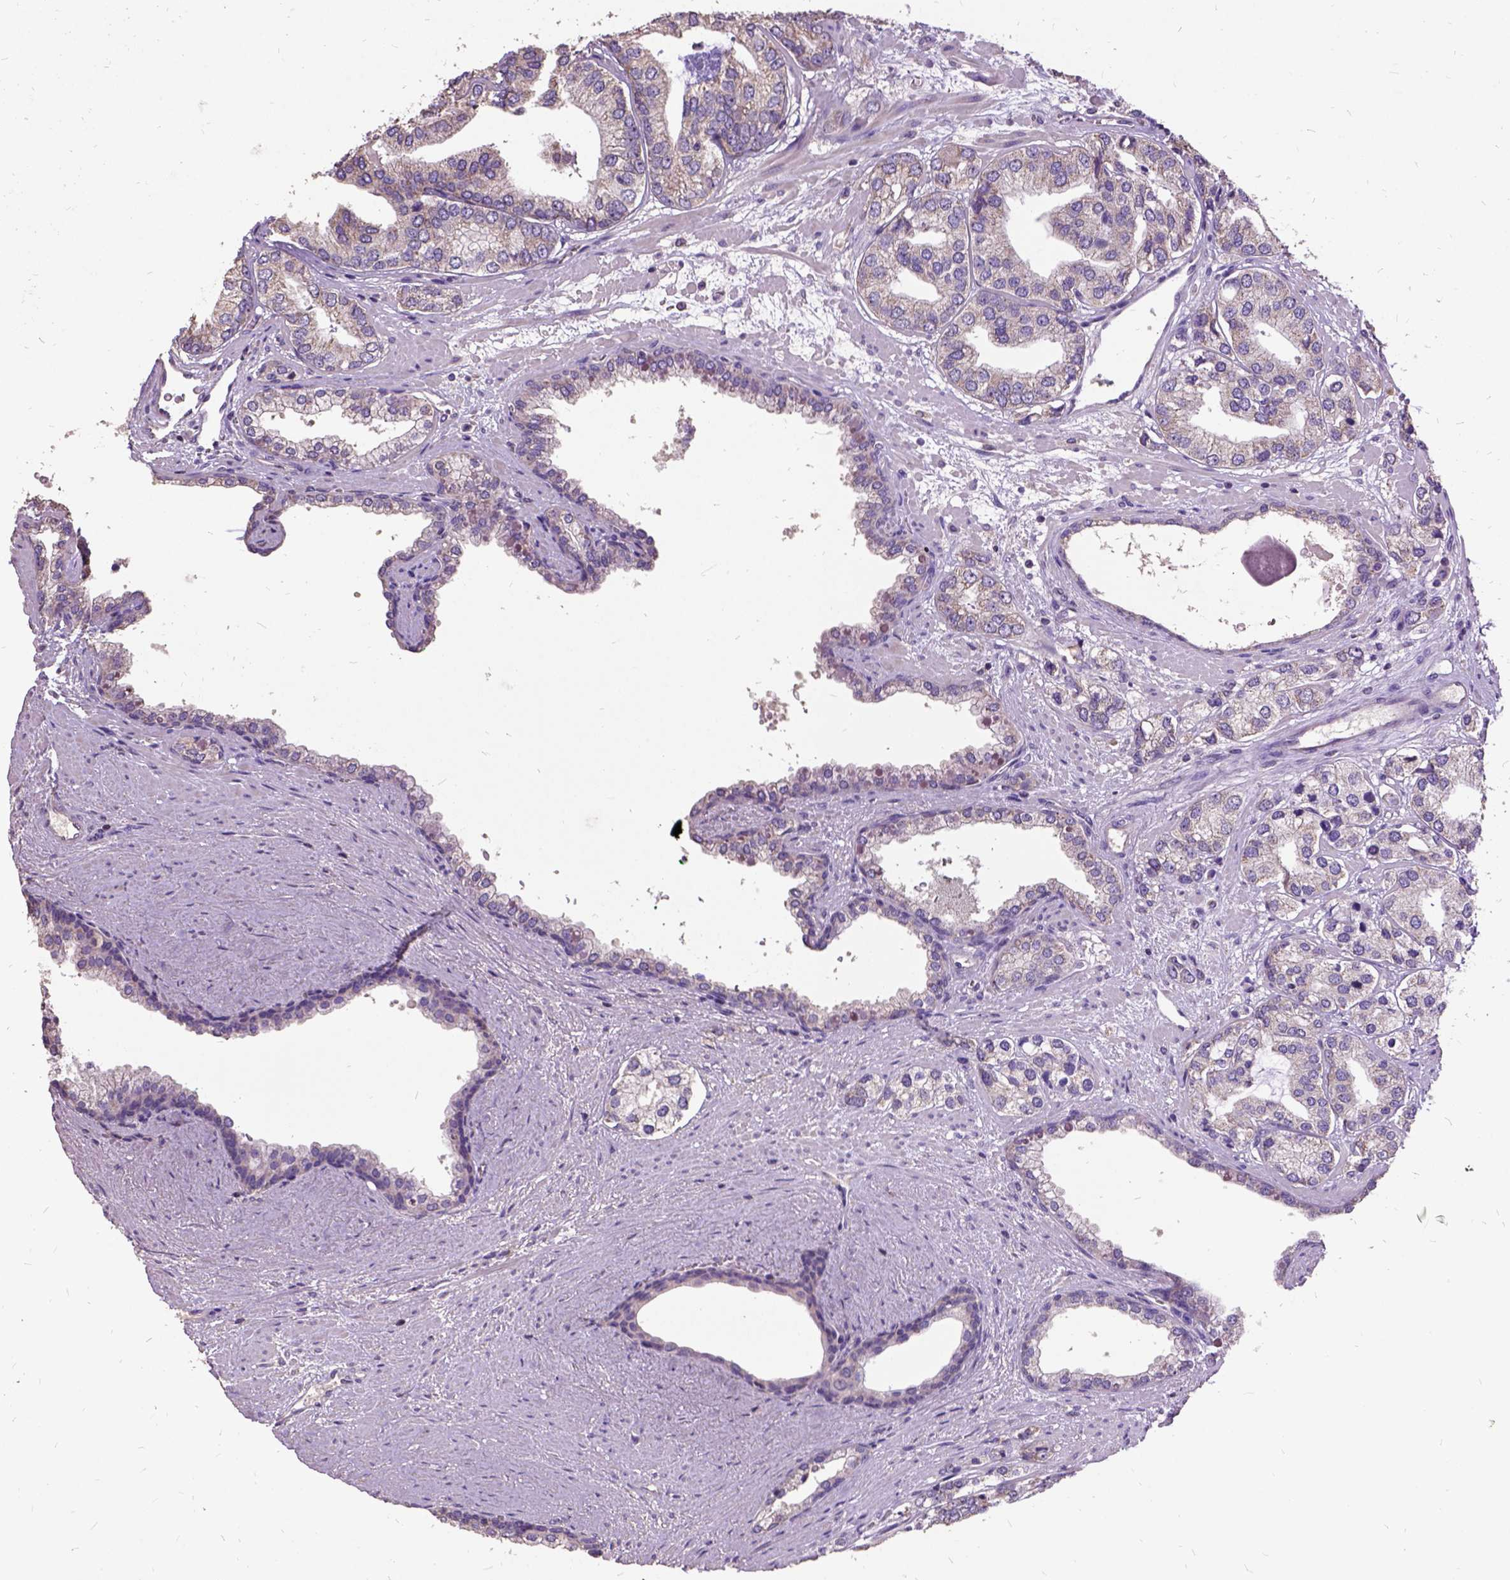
{"staining": {"intensity": "weak", "quantity": "25%-75%", "location": "cytoplasmic/membranous"}, "tissue": "prostate cancer", "cell_type": "Tumor cells", "image_type": "cancer", "snomed": [{"axis": "morphology", "description": "Adenocarcinoma, High grade"}, {"axis": "topography", "description": "Prostate"}], "caption": "Protein expression analysis of adenocarcinoma (high-grade) (prostate) demonstrates weak cytoplasmic/membranous positivity in approximately 25%-75% of tumor cells. (IHC, brightfield microscopy, high magnification).", "gene": "DQX1", "patient": {"sex": "male", "age": 58}}